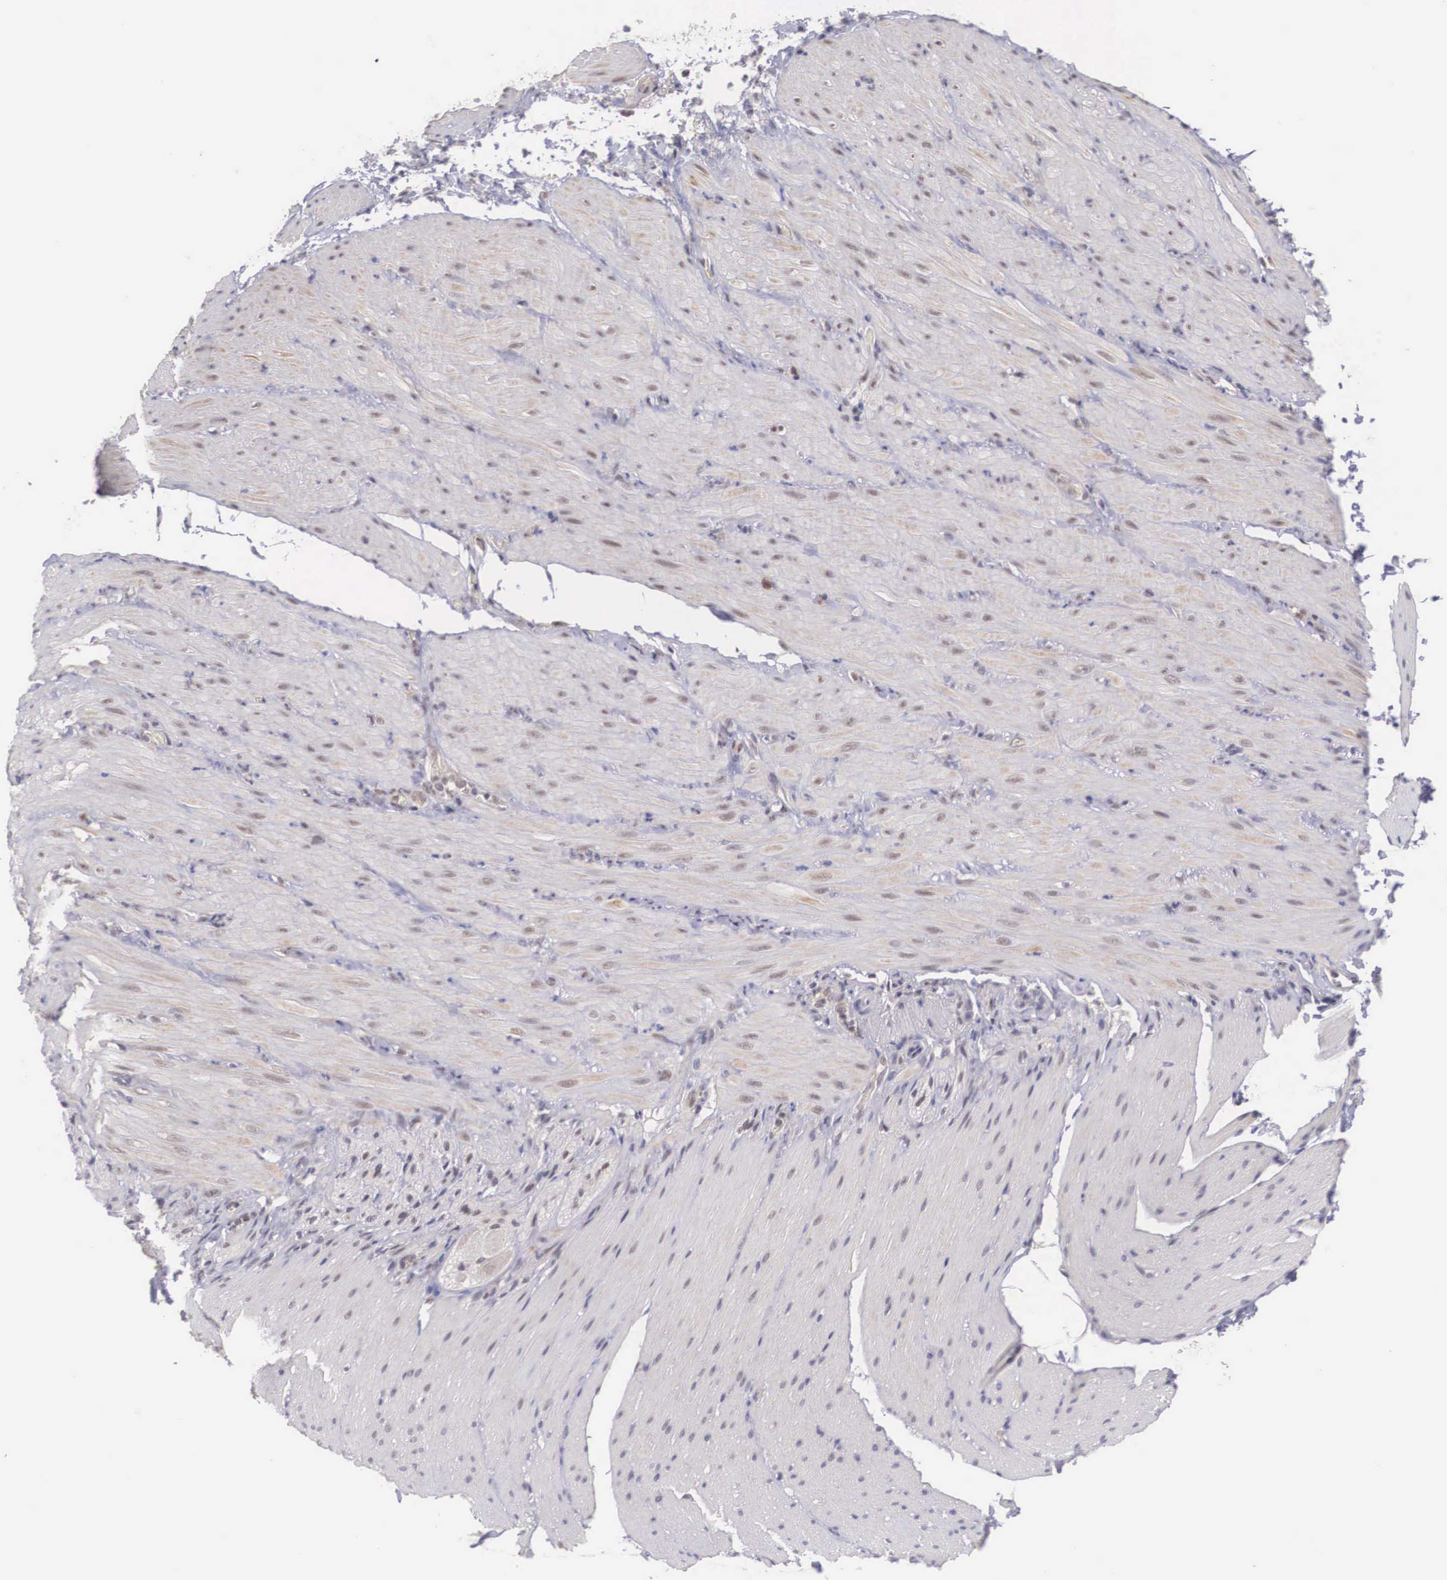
{"staining": {"intensity": "weak", "quantity": "25%-75%", "location": "nuclear"}, "tissue": "smooth muscle", "cell_type": "Smooth muscle cells", "image_type": "normal", "snomed": [{"axis": "morphology", "description": "Normal tissue, NOS"}, {"axis": "topography", "description": "Duodenum"}], "caption": "This is a micrograph of immunohistochemistry (IHC) staining of unremarkable smooth muscle, which shows weak expression in the nuclear of smooth muscle cells.", "gene": "NINL", "patient": {"sex": "male", "age": 63}}